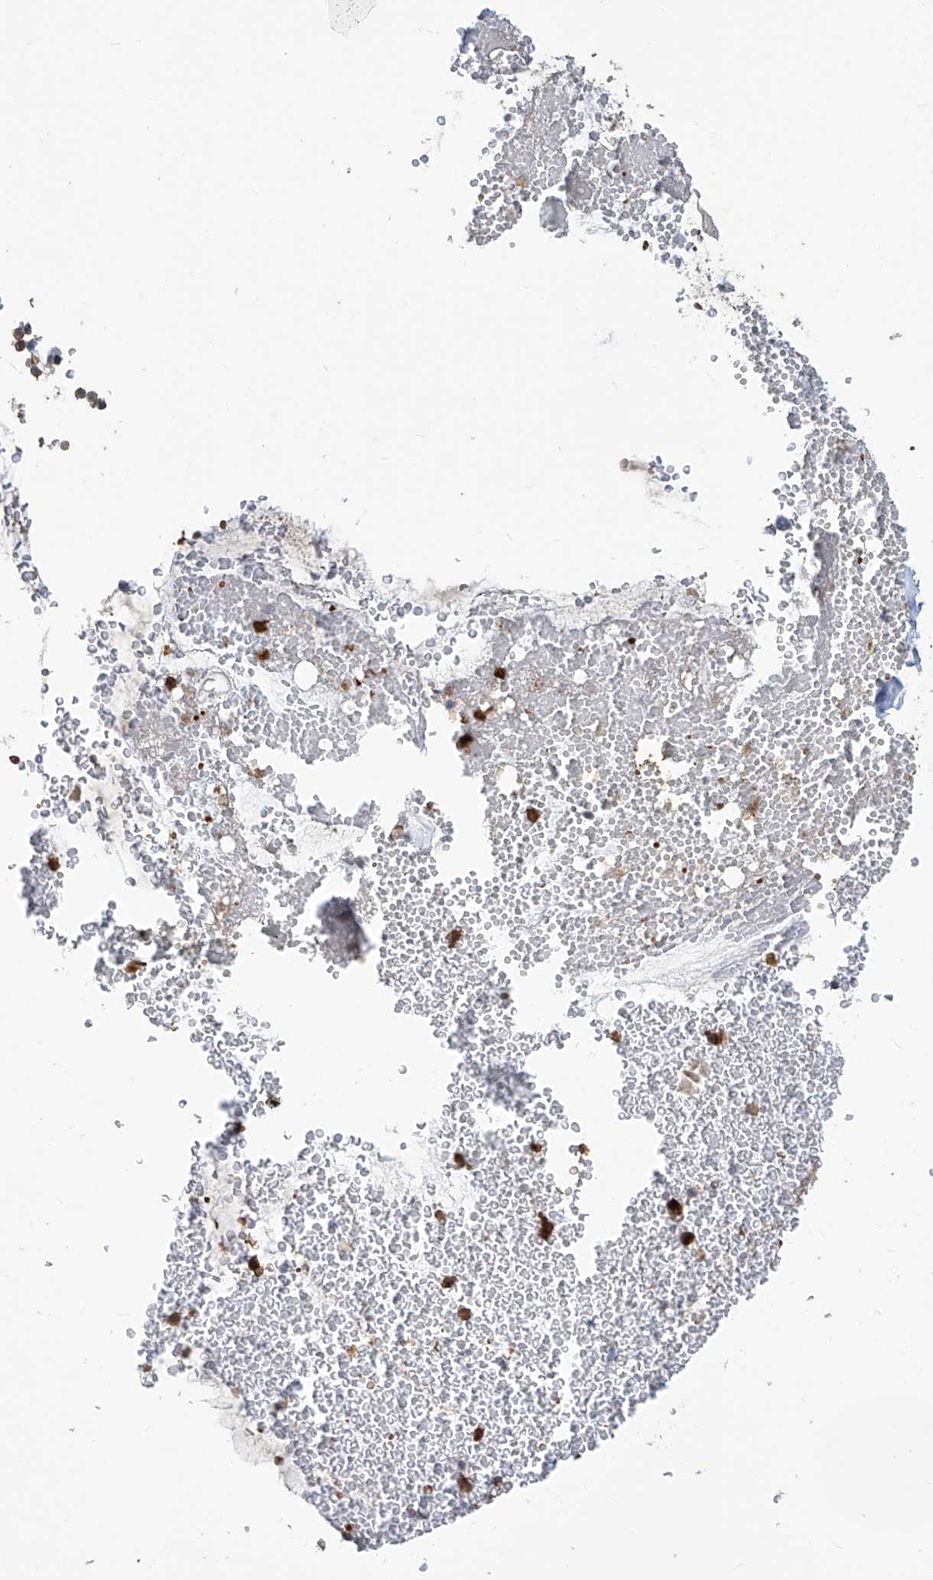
{"staining": {"intensity": "moderate", "quantity": ">75%", "location": "cytoplasmic/membranous"}, "tissue": "bronchus", "cell_type": "Respiratory epithelial cells", "image_type": "normal", "snomed": [{"axis": "morphology", "description": "Normal tissue, NOS"}, {"axis": "morphology", "description": "Squamous cell carcinoma, NOS"}, {"axis": "topography", "description": "Lymph node"}, {"axis": "topography", "description": "Bronchus"}, {"axis": "topography", "description": "Lung"}], "caption": "Protein staining demonstrates moderate cytoplasmic/membranous staining in approximately >75% of respiratory epithelial cells in unremarkable bronchus.", "gene": "EIF2D", "patient": {"sex": "male", "age": 66}}